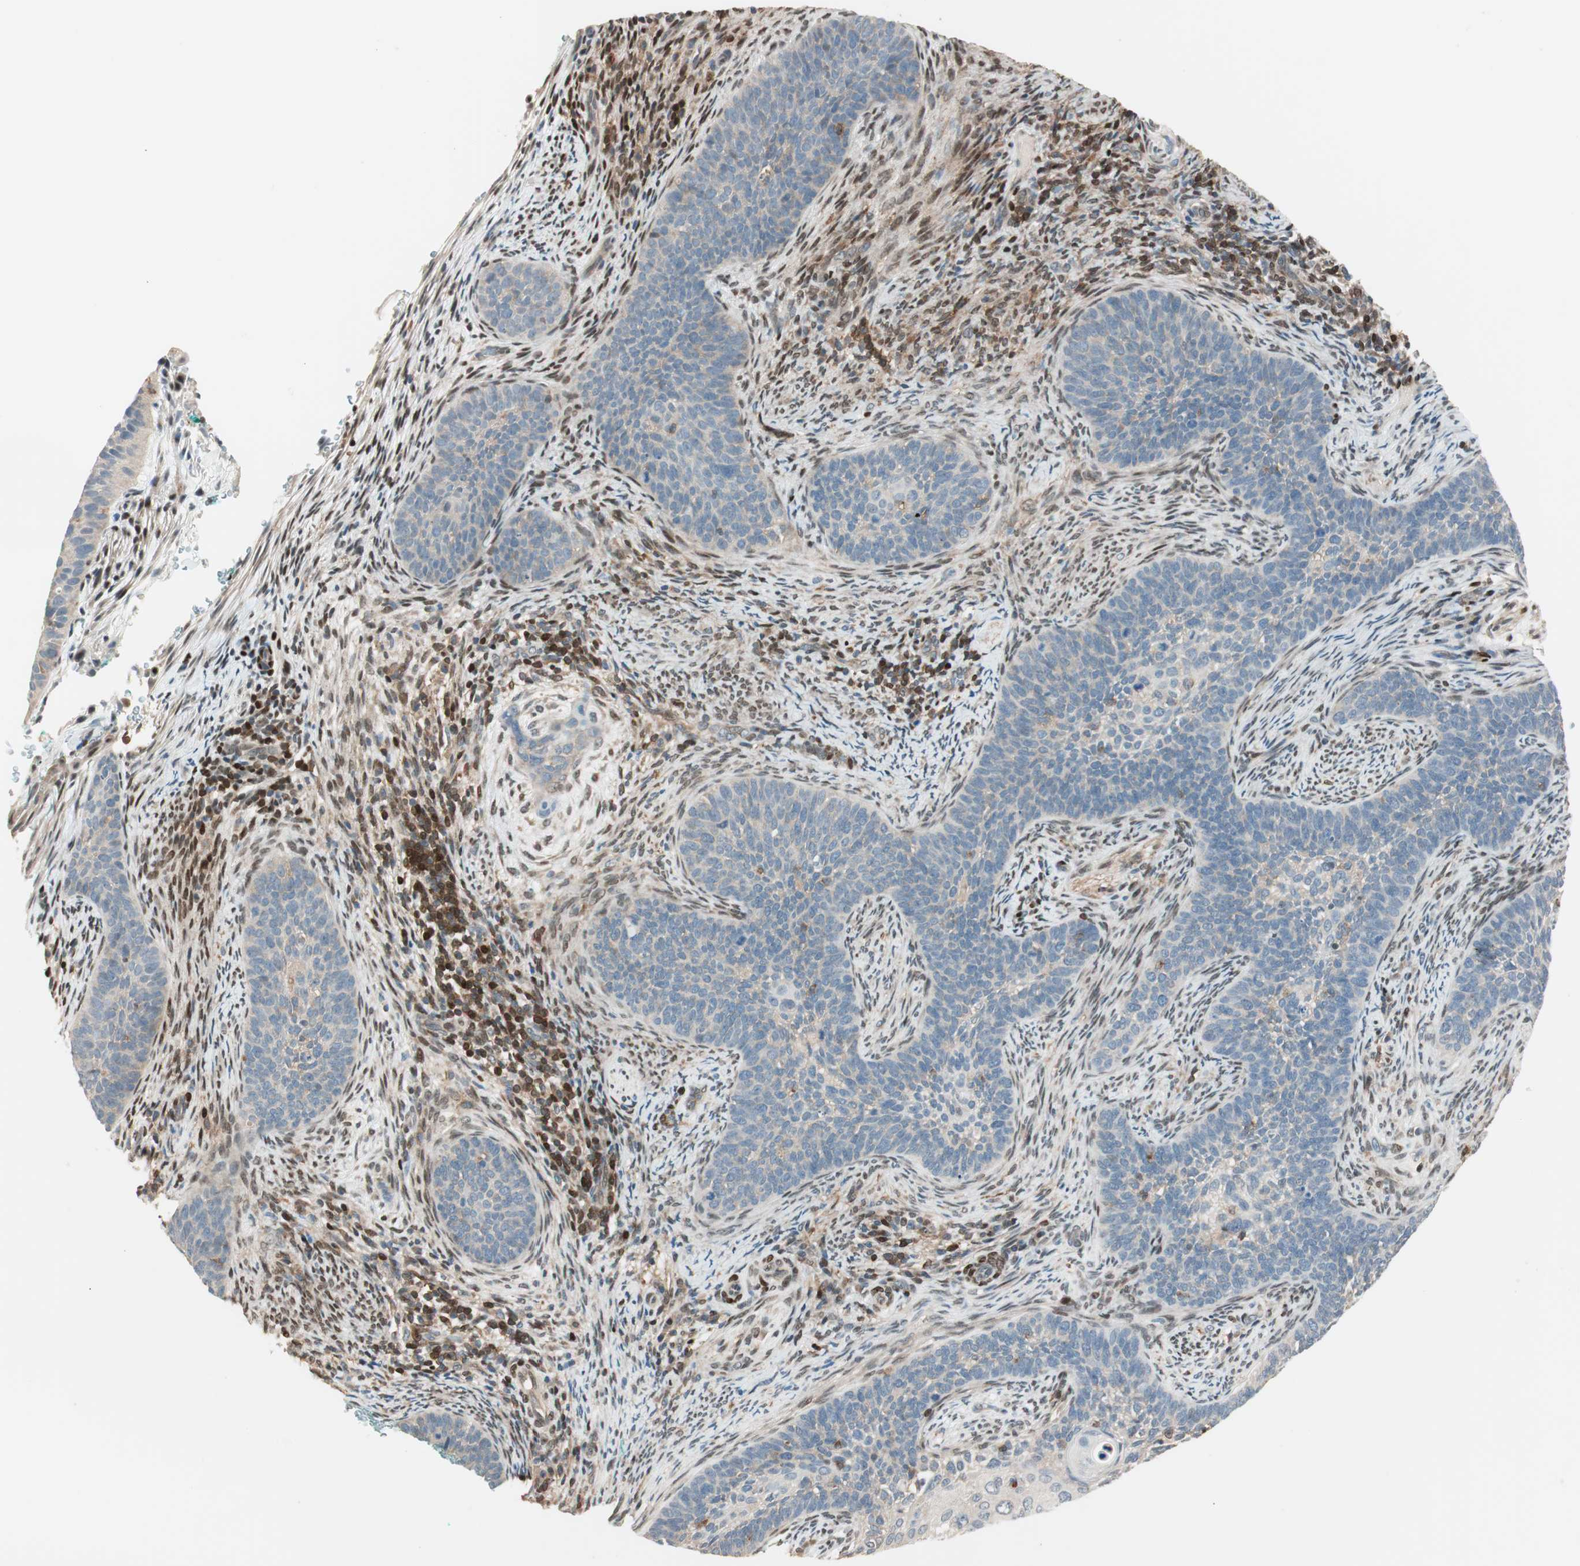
{"staining": {"intensity": "weak", "quantity": "25%-75%", "location": "cytoplasmic/membranous"}, "tissue": "cervical cancer", "cell_type": "Tumor cells", "image_type": "cancer", "snomed": [{"axis": "morphology", "description": "Squamous cell carcinoma, NOS"}, {"axis": "topography", "description": "Cervix"}], "caption": "The image demonstrates immunohistochemical staining of cervical squamous cell carcinoma. There is weak cytoplasmic/membranous staining is present in about 25%-75% of tumor cells.", "gene": "BIN1", "patient": {"sex": "female", "age": 33}}